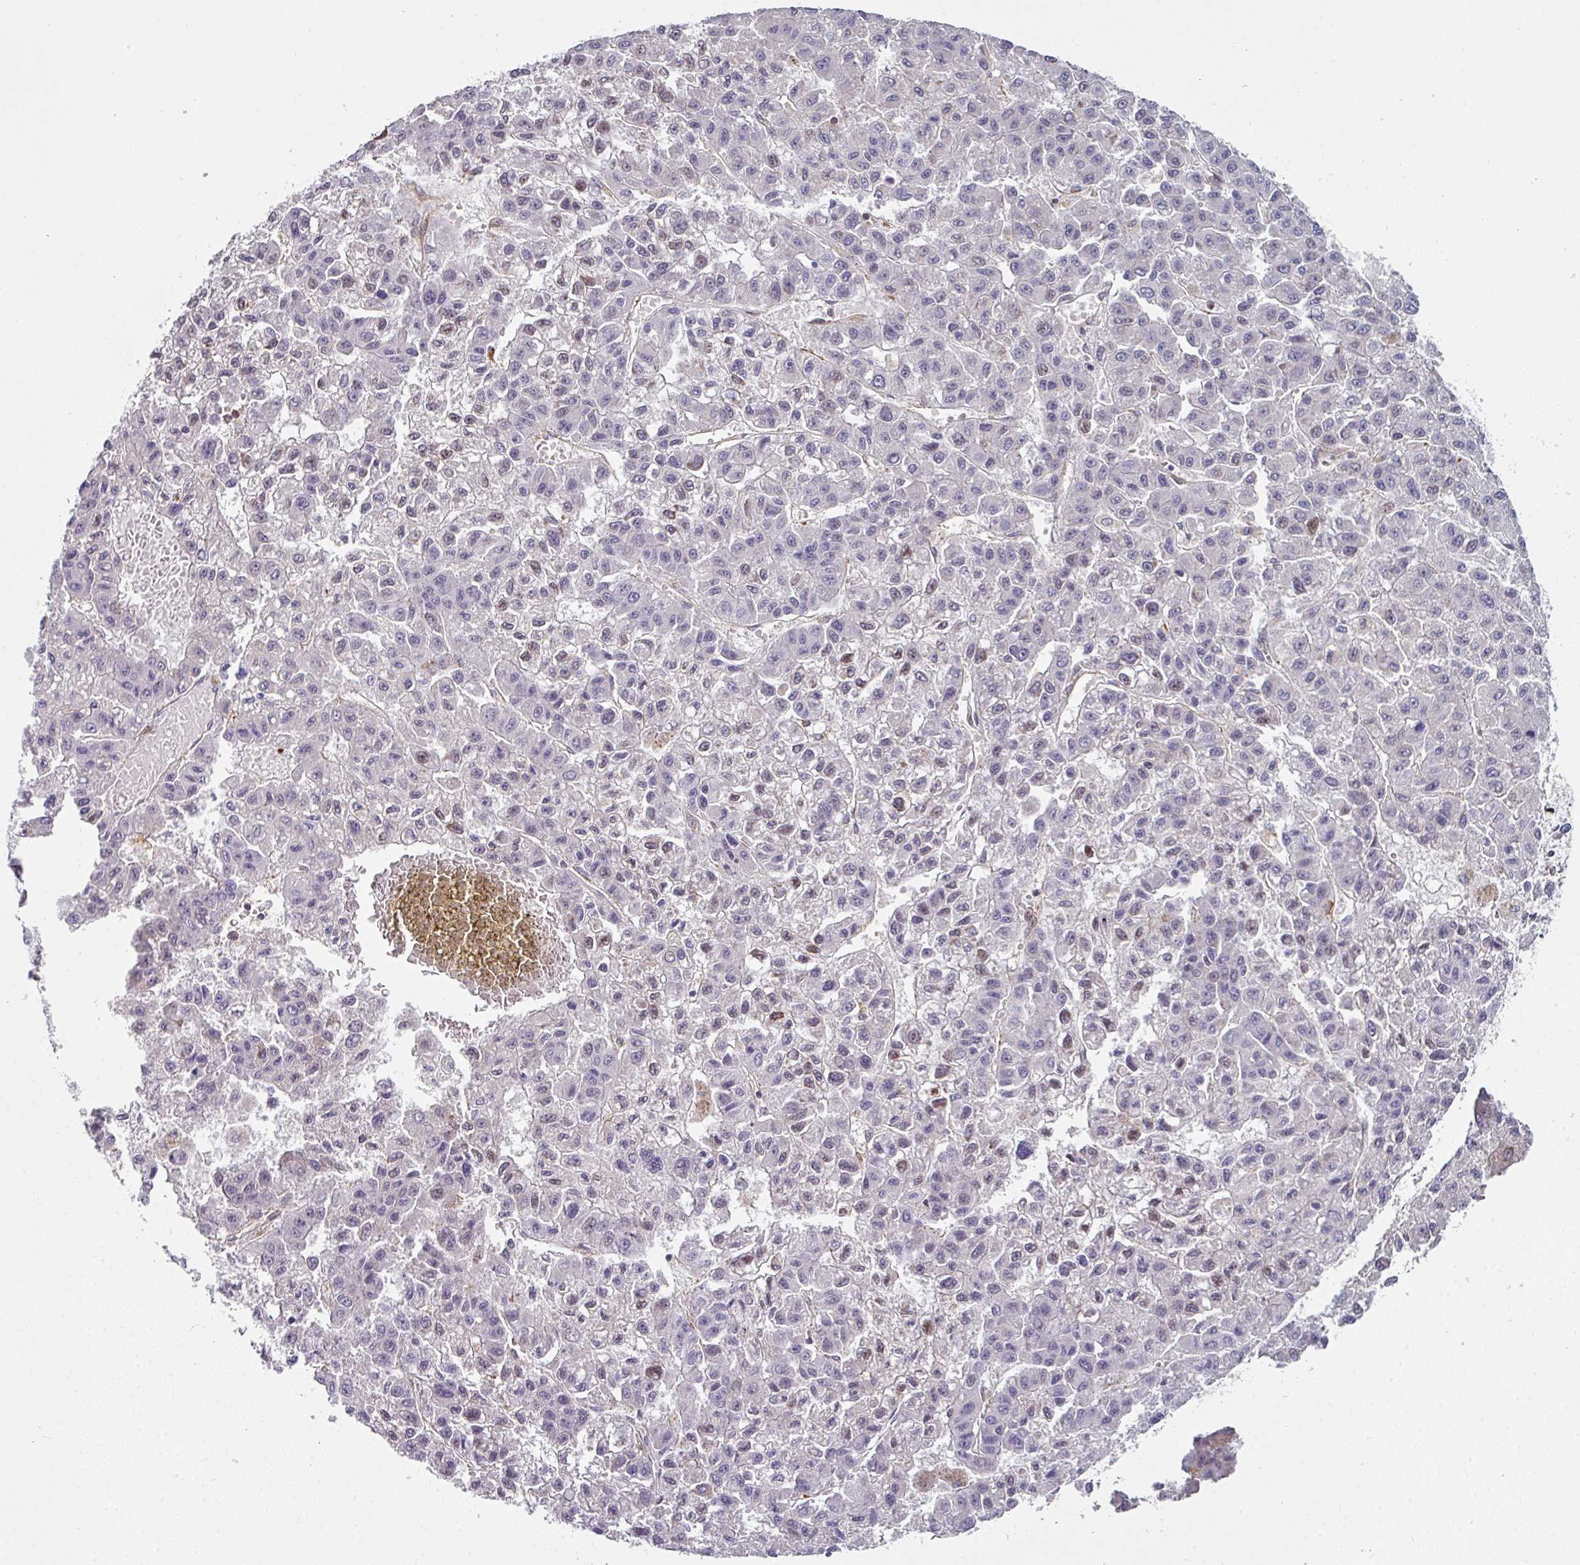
{"staining": {"intensity": "weak", "quantity": "<25%", "location": "nuclear"}, "tissue": "liver cancer", "cell_type": "Tumor cells", "image_type": "cancer", "snomed": [{"axis": "morphology", "description": "Carcinoma, Hepatocellular, NOS"}, {"axis": "topography", "description": "Liver"}], "caption": "Immunohistochemistry (IHC) micrograph of human liver cancer (hepatocellular carcinoma) stained for a protein (brown), which reveals no staining in tumor cells.", "gene": "BEND5", "patient": {"sex": "male", "age": 70}}